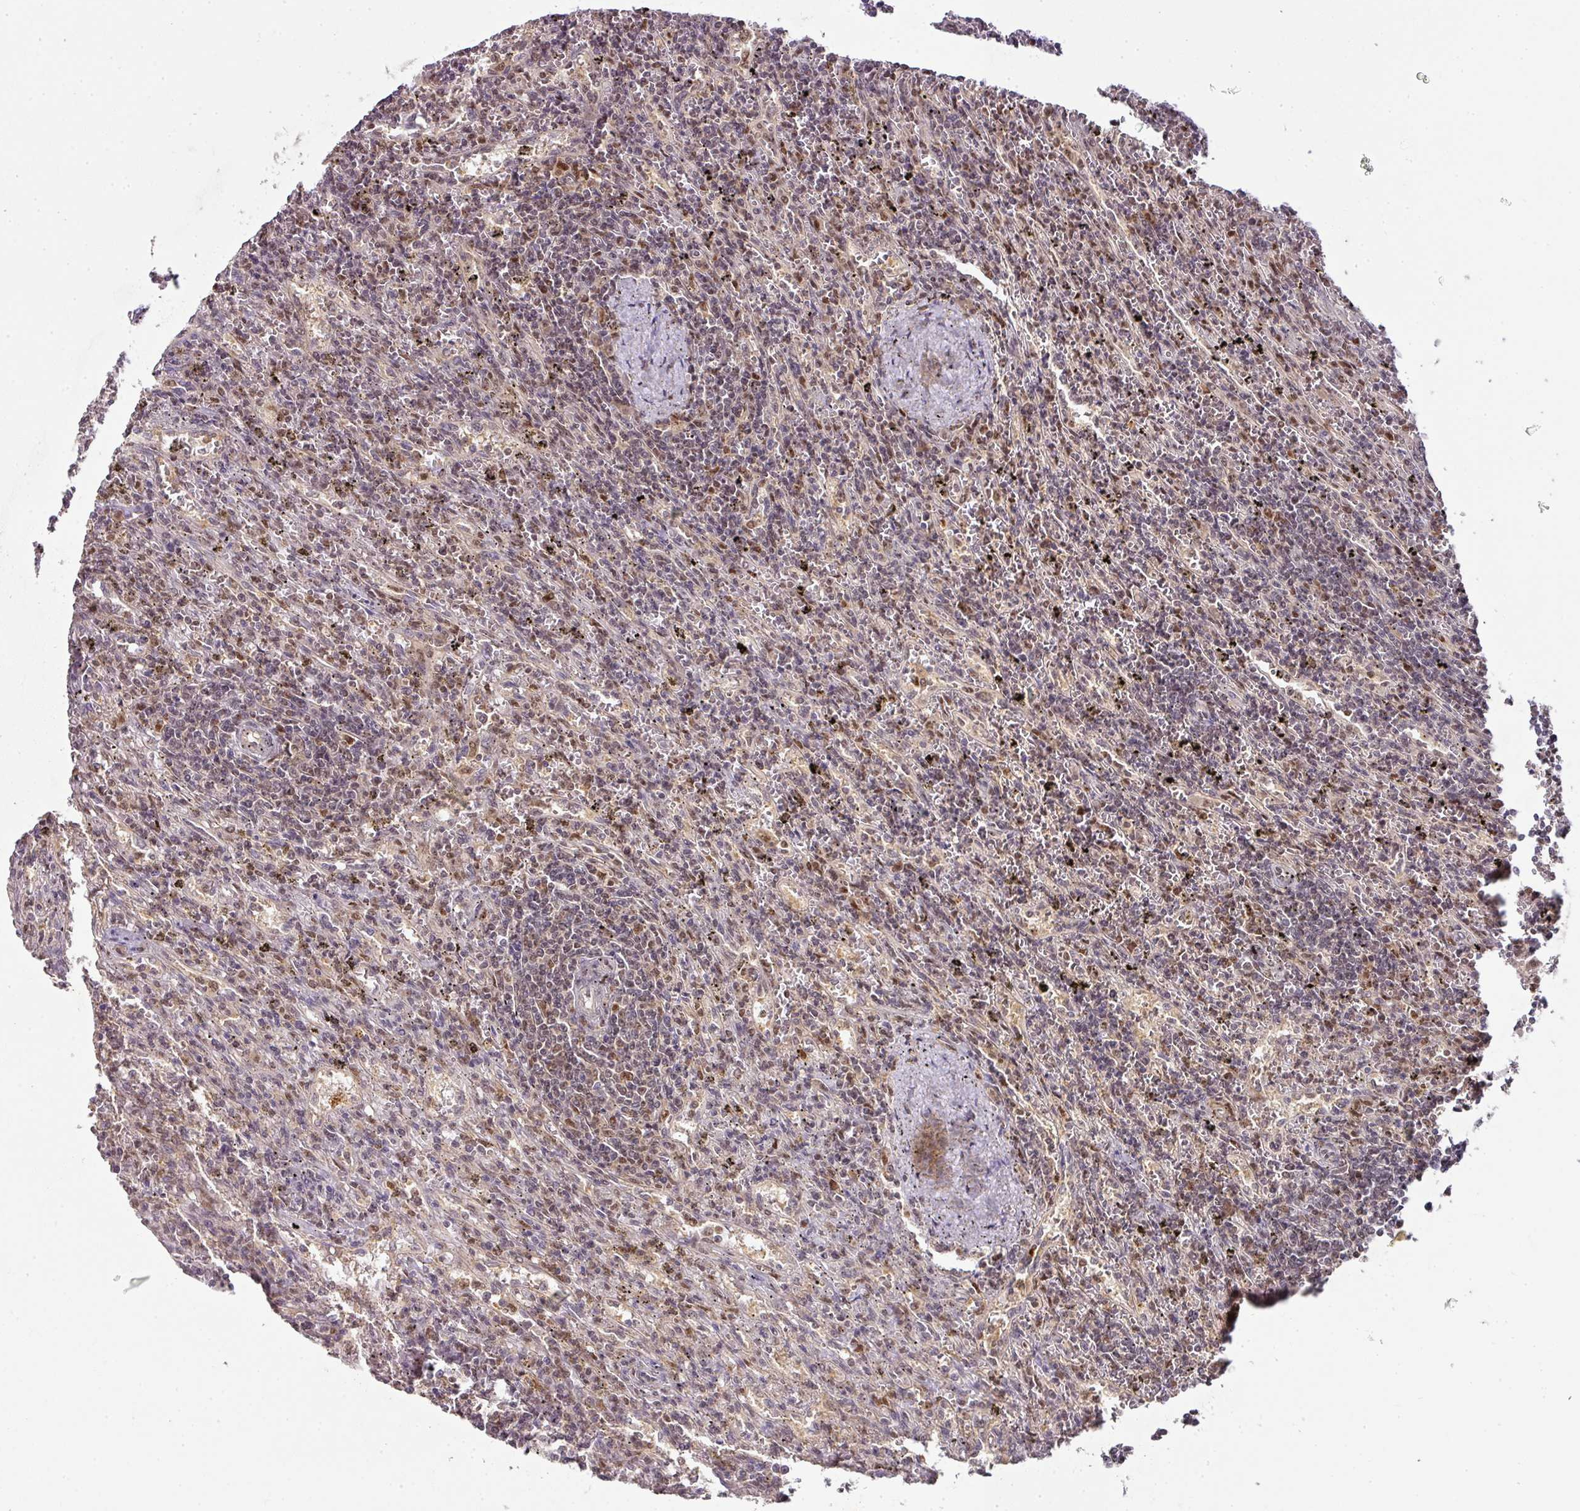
{"staining": {"intensity": "weak", "quantity": "<25%", "location": "nuclear"}, "tissue": "lymphoma", "cell_type": "Tumor cells", "image_type": "cancer", "snomed": [{"axis": "morphology", "description": "Malignant lymphoma, non-Hodgkin's type, Low grade"}, {"axis": "topography", "description": "Spleen"}], "caption": "The immunohistochemistry (IHC) image has no significant staining in tumor cells of malignant lymphoma, non-Hodgkin's type (low-grade) tissue.", "gene": "RANBP9", "patient": {"sex": "male", "age": 76}}